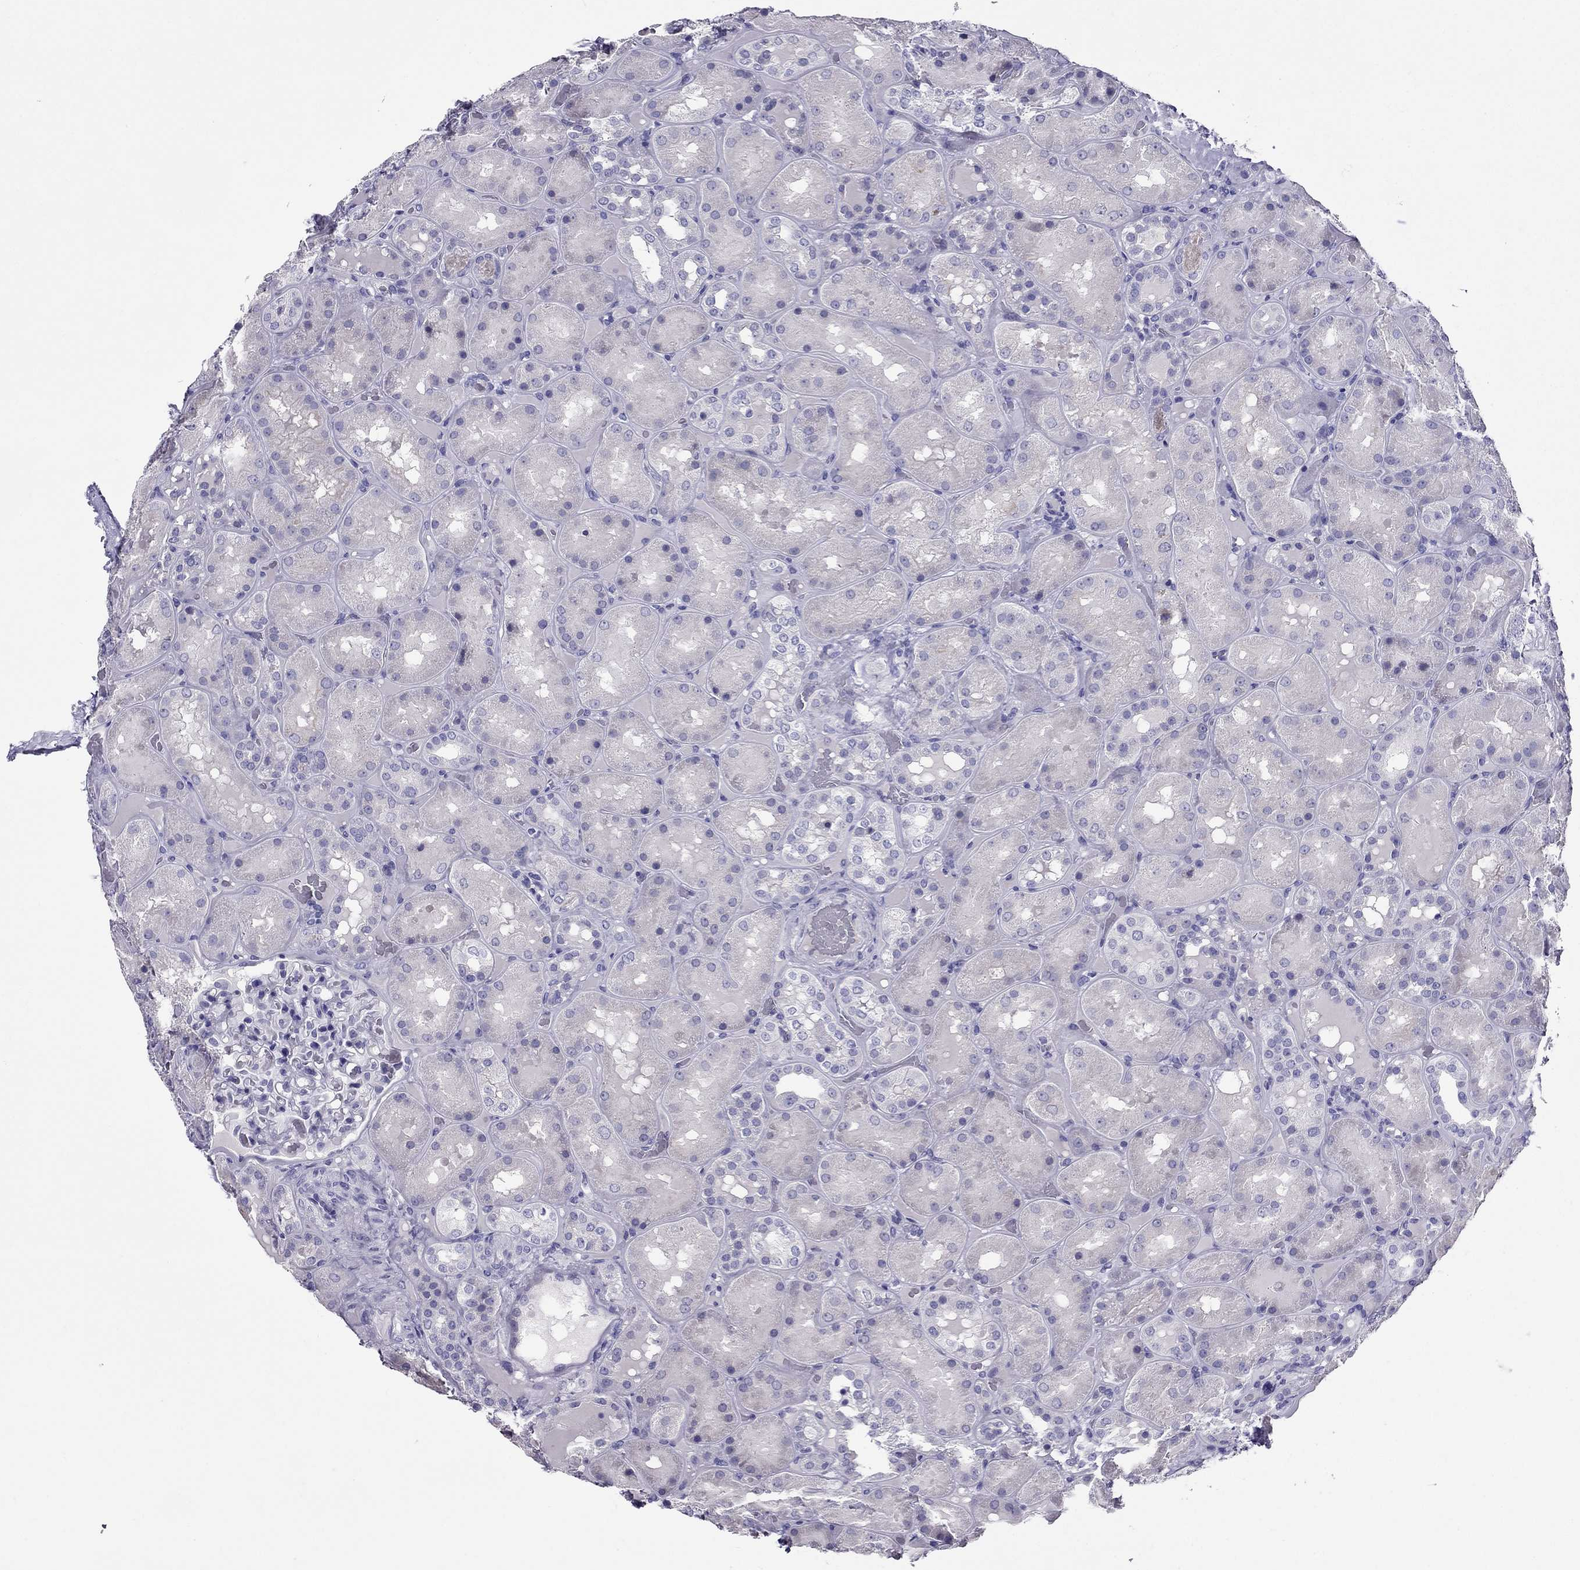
{"staining": {"intensity": "negative", "quantity": "none", "location": "none"}, "tissue": "kidney", "cell_type": "Cells in glomeruli", "image_type": "normal", "snomed": [{"axis": "morphology", "description": "Normal tissue, NOS"}, {"axis": "topography", "description": "Kidney"}], "caption": "Histopathology image shows no significant protein expression in cells in glomeruli of benign kidney.", "gene": "ZNF541", "patient": {"sex": "male", "age": 73}}